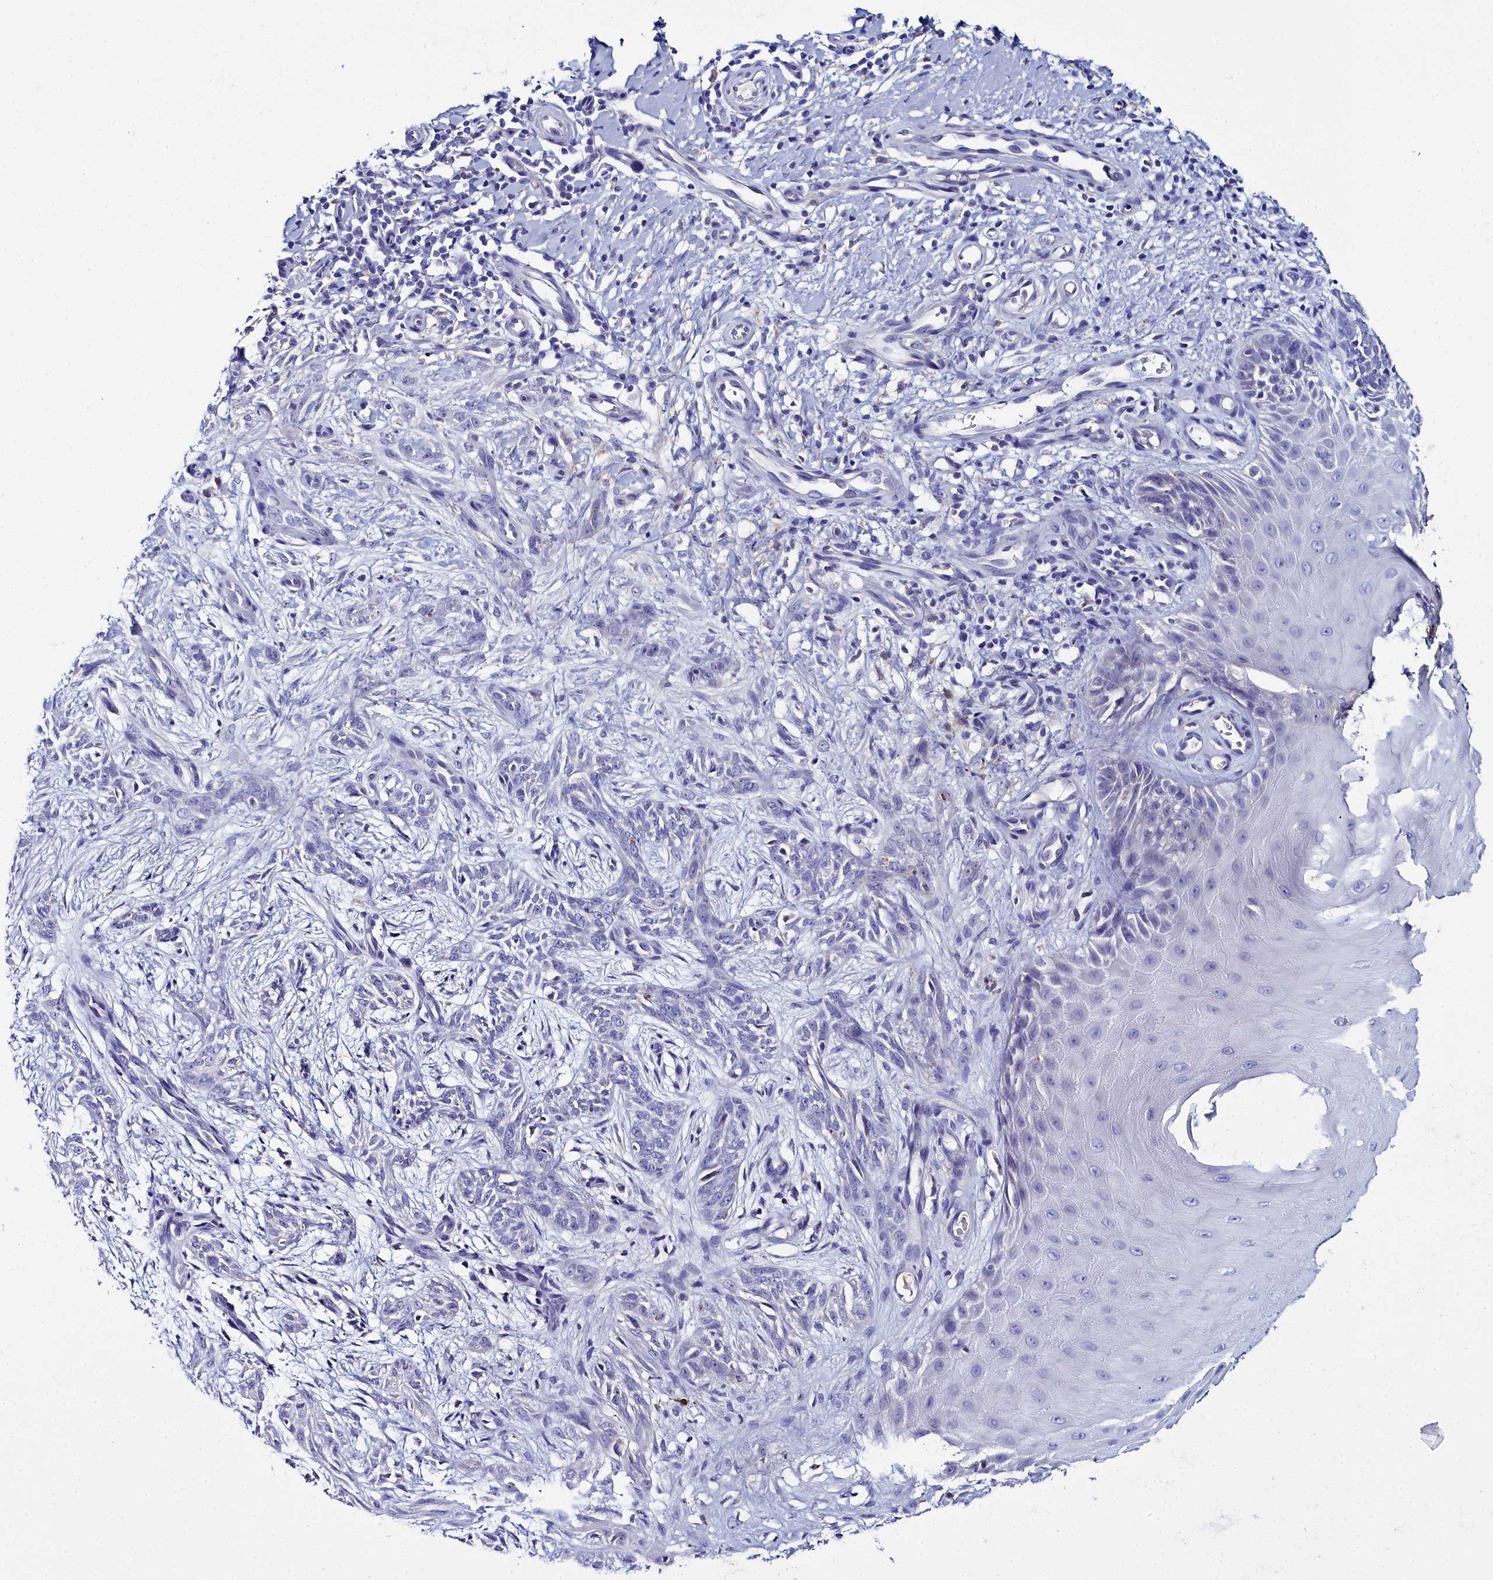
{"staining": {"intensity": "negative", "quantity": "none", "location": "none"}, "tissue": "skin cancer", "cell_type": "Tumor cells", "image_type": "cancer", "snomed": [{"axis": "morphology", "description": "Basal cell carcinoma"}, {"axis": "topography", "description": "Skin"}], "caption": "Tumor cells show no significant staining in skin cancer (basal cell carcinoma).", "gene": "ELAPOR2", "patient": {"sex": "female", "age": 82}}